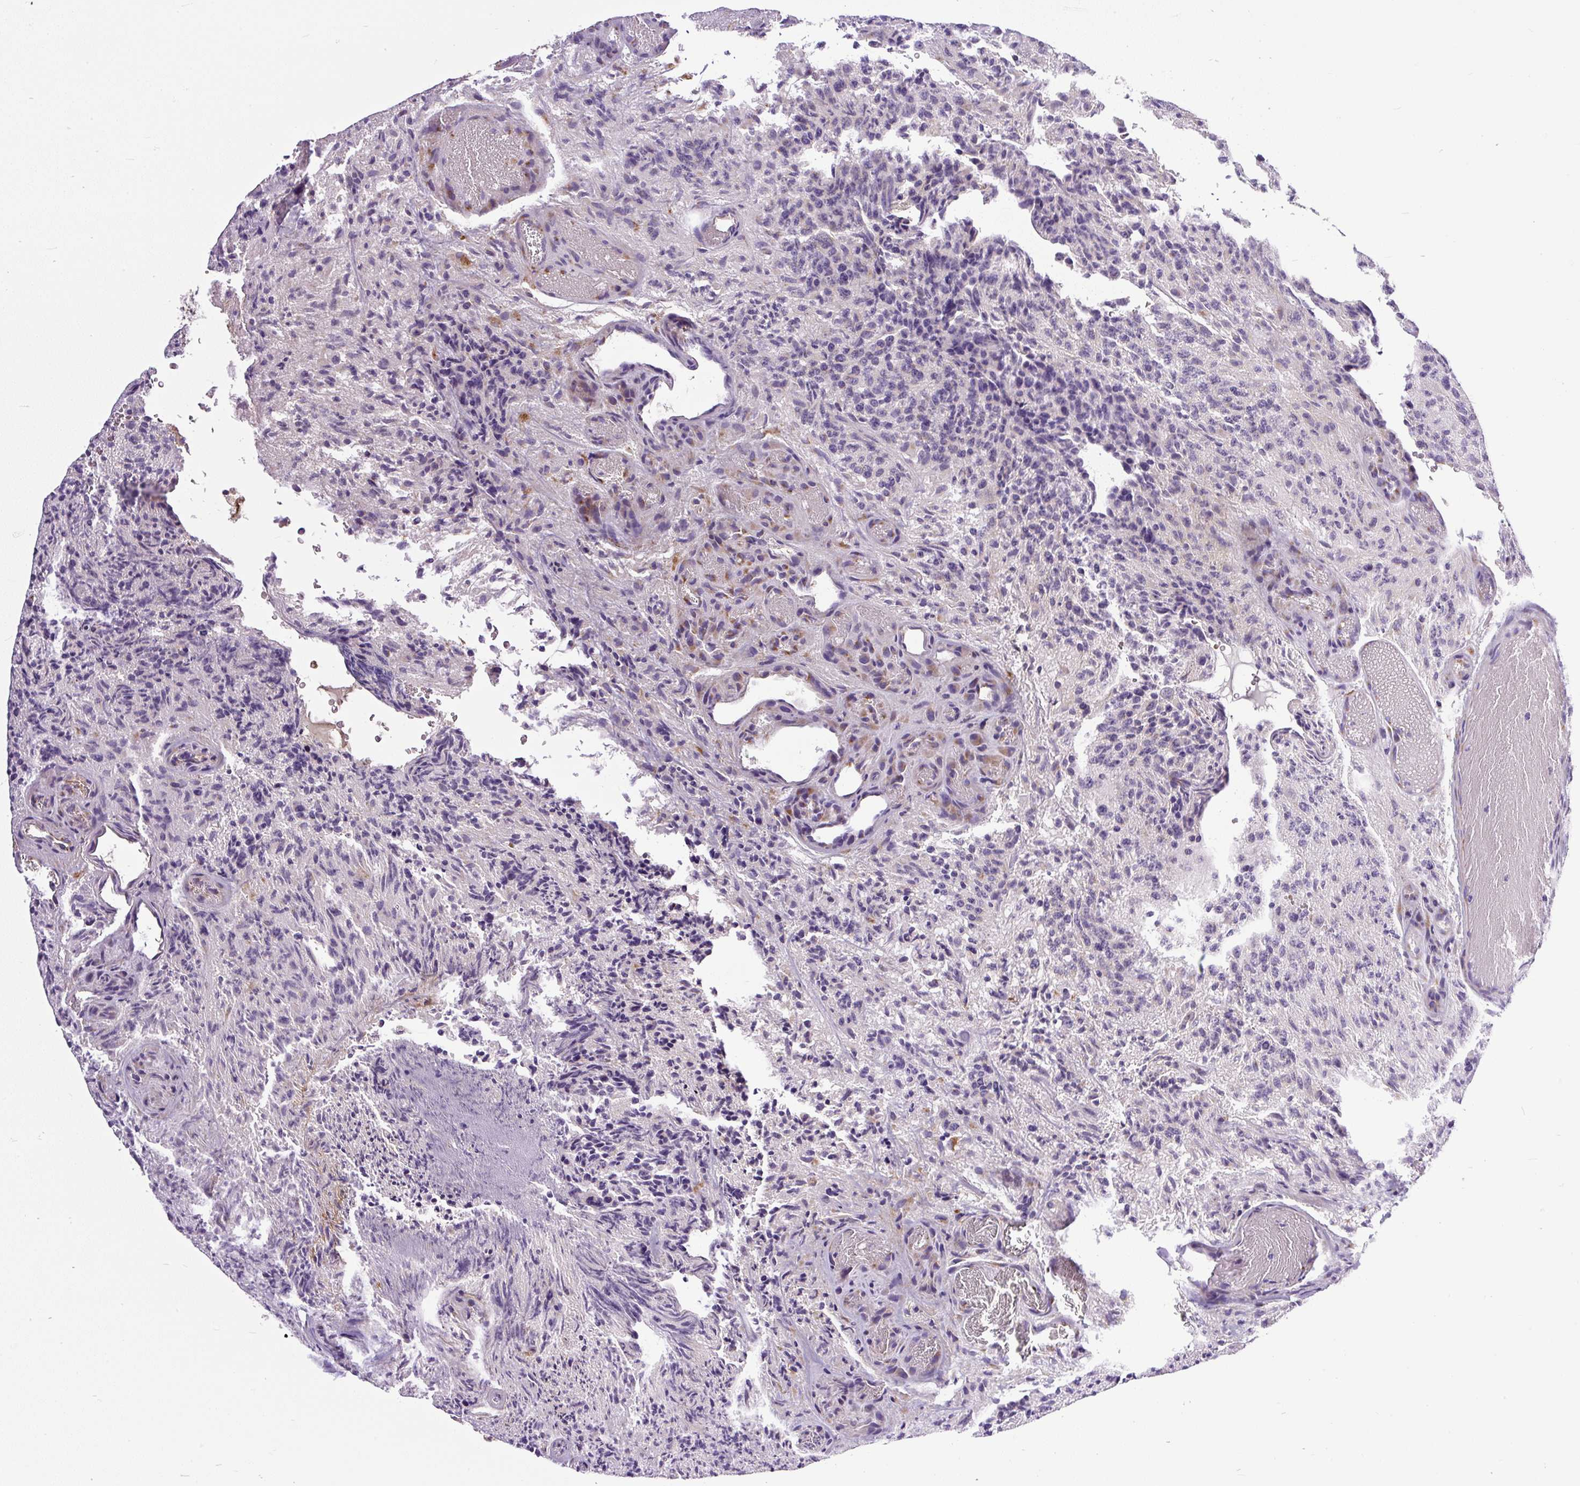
{"staining": {"intensity": "weak", "quantity": "<25%", "location": "cytoplasmic/membranous"}, "tissue": "glioma", "cell_type": "Tumor cells", "image_type": "cancer", "snomed": [{"axis": "morphology", "description": "Glioma, malignant, High grade"}, {"axis": "topography", "description": "Brain"}], "caption": "This is an immunohistochemistry (IHC) micrograph of human glioma. There is no staining in tumor cells.", "gene": "MSMP", "patient": {"sex": "male", "age": 36}}